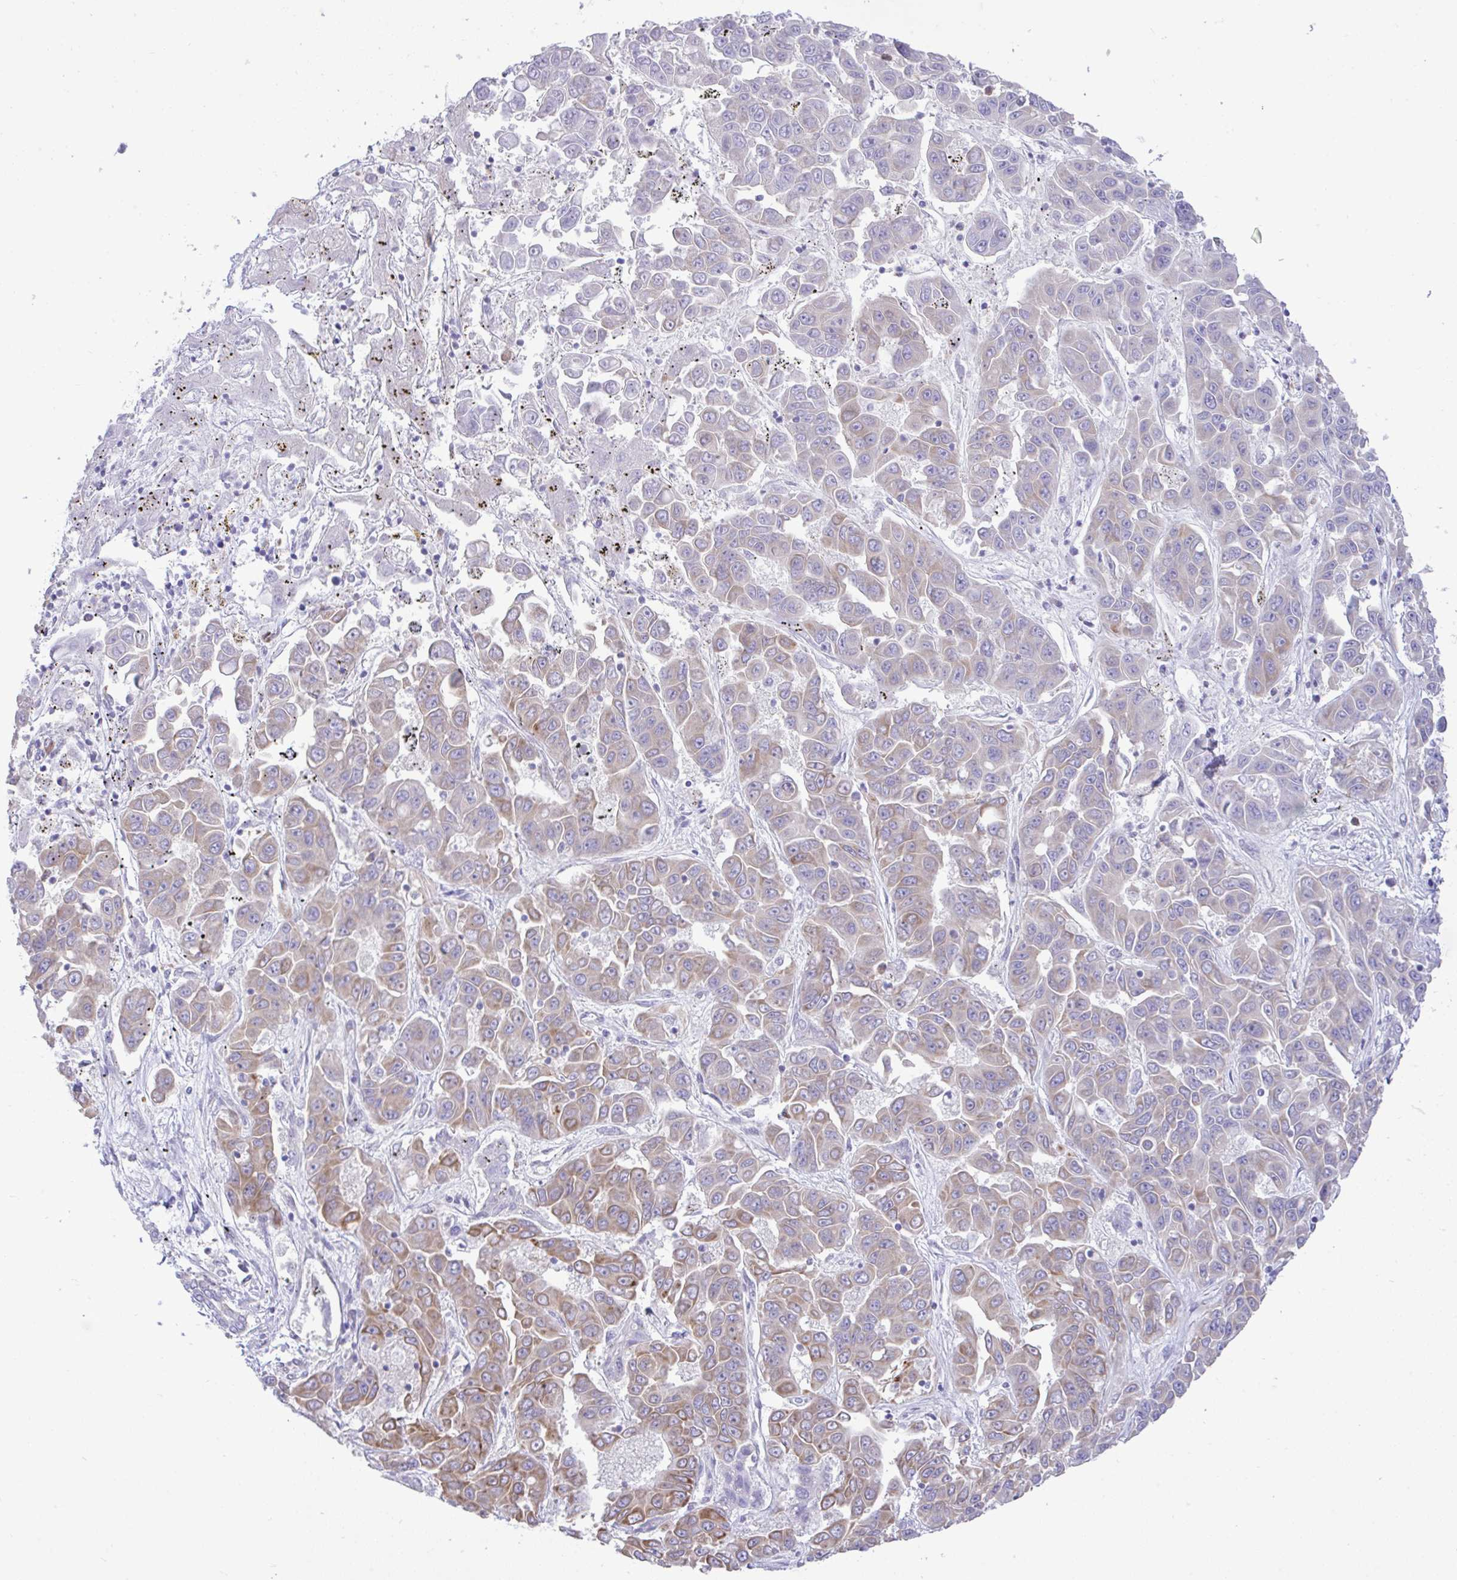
{"staining": {"intensity": "moderate", "quantity": "25%-75%", "location": "cytoplasmic/membranous"}, "tissue": "liver cancer", "cell_type": "Tumor cells", "image_type": "cancer", "snomed": [{"axis": "morphology", "description": "Cholangiocarcinoma"}, {"axis": "topography", "description": "Liver"}], "caption": "Liver cancer (cholangiocarcinoma) stained for a protein shows moderate cytoplasmic/membranous positivity in tumor cells.", "gene": "EEF1A2", "patient": {"sex": "female", "age": 52}}